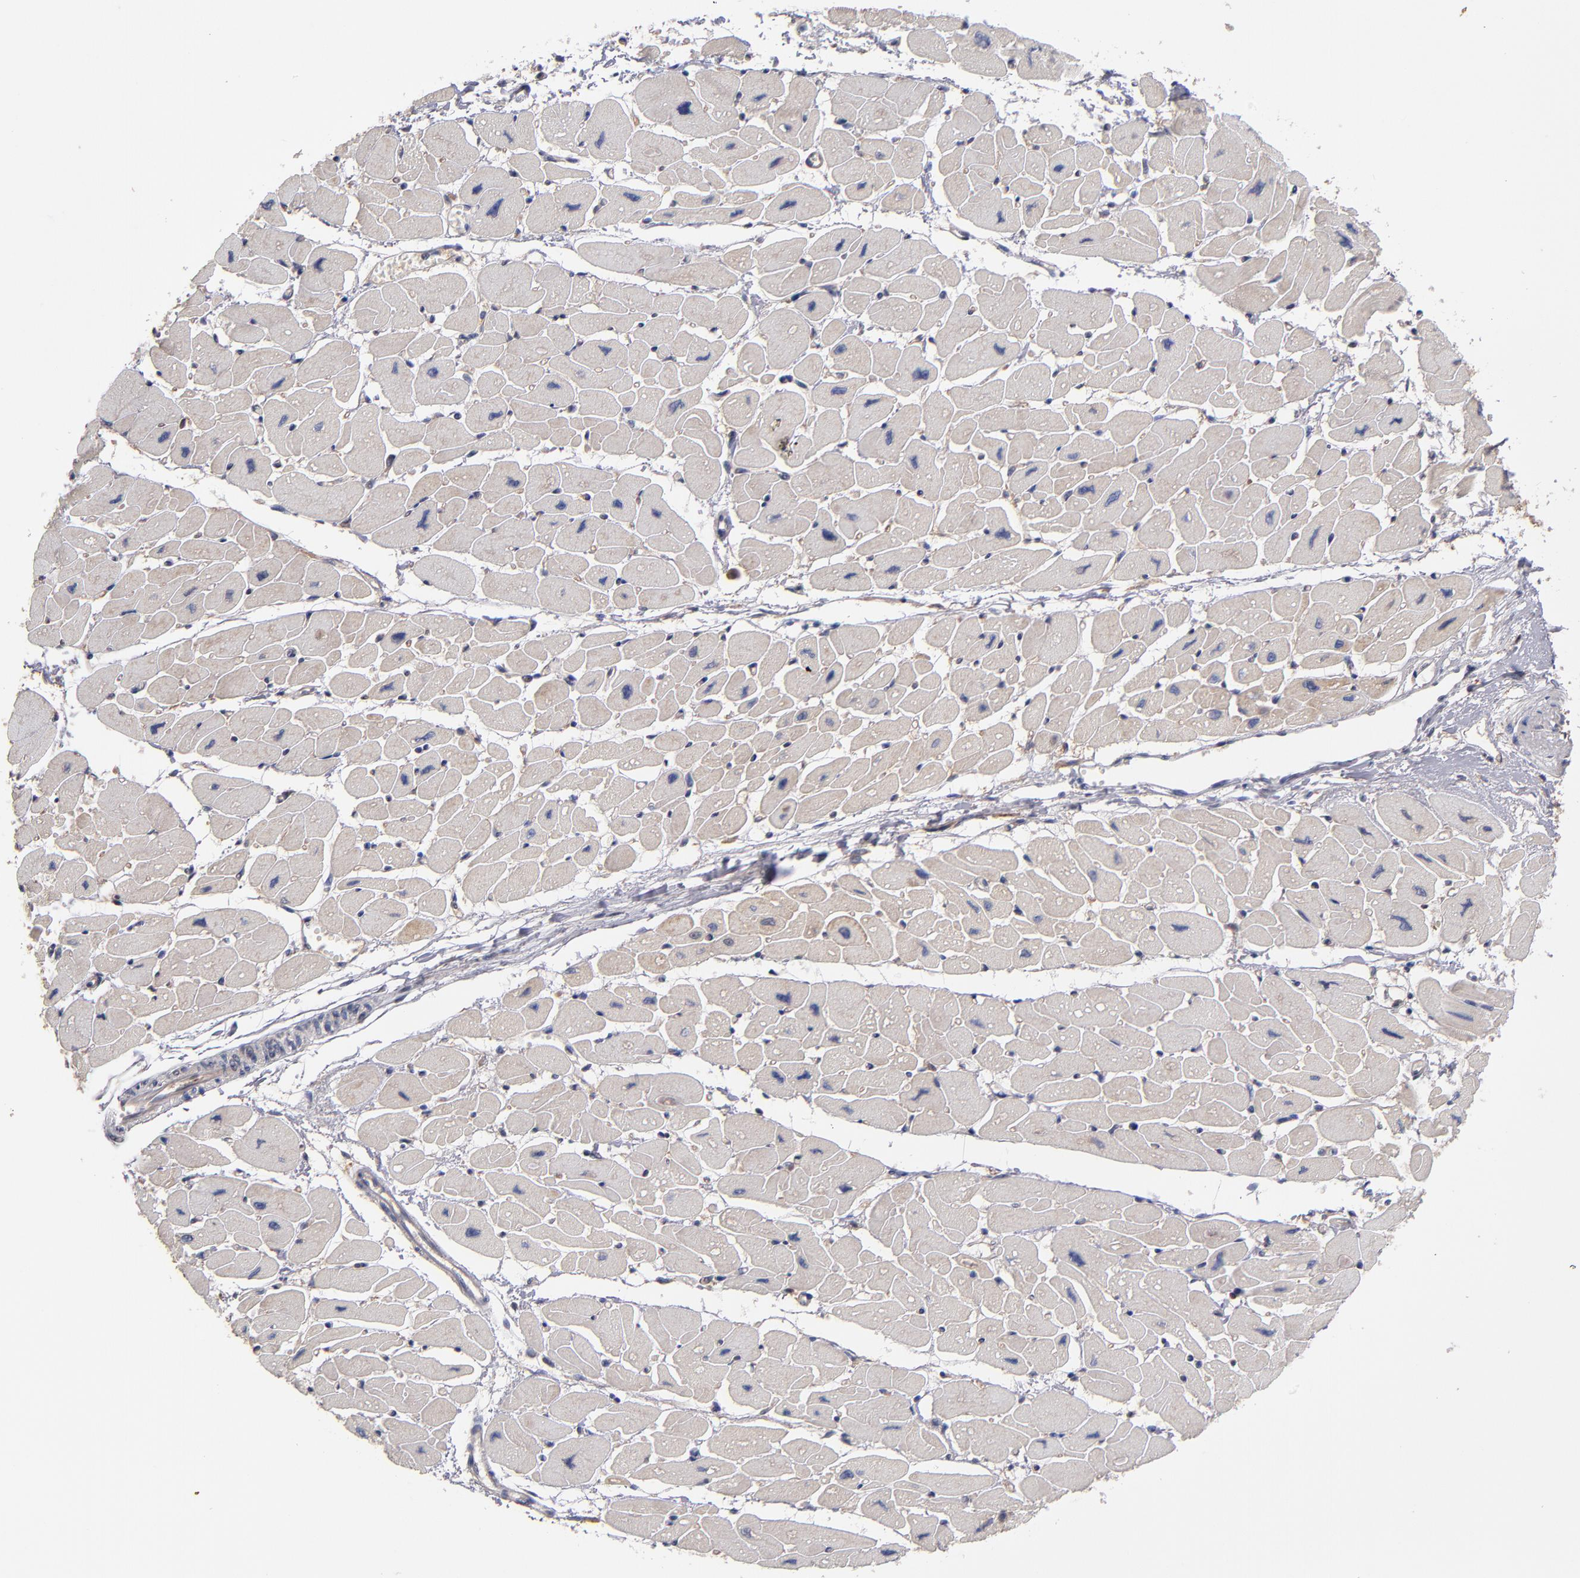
{"staining": {"intensity": "negative", "quantity": "none", "location": "none"}, "tissue": "heart muscle", "cell_type": "Cardiomyocytes", "image_type": "normal", "snomed": [{"axis": "morphology", "description": "Normal tissue, NOS"}, {"axis": "topography", "description": "Heart"}], "caption": "This image is of unremarkable heart muscle stained with immunohistochemistry (IHC) to label a protein in brown with the nuclei are counter-stained blue. There is no positivity in cardiomyocytes.", "gene": "GMFB", "patient": {"sex": "female", "age": 54}}